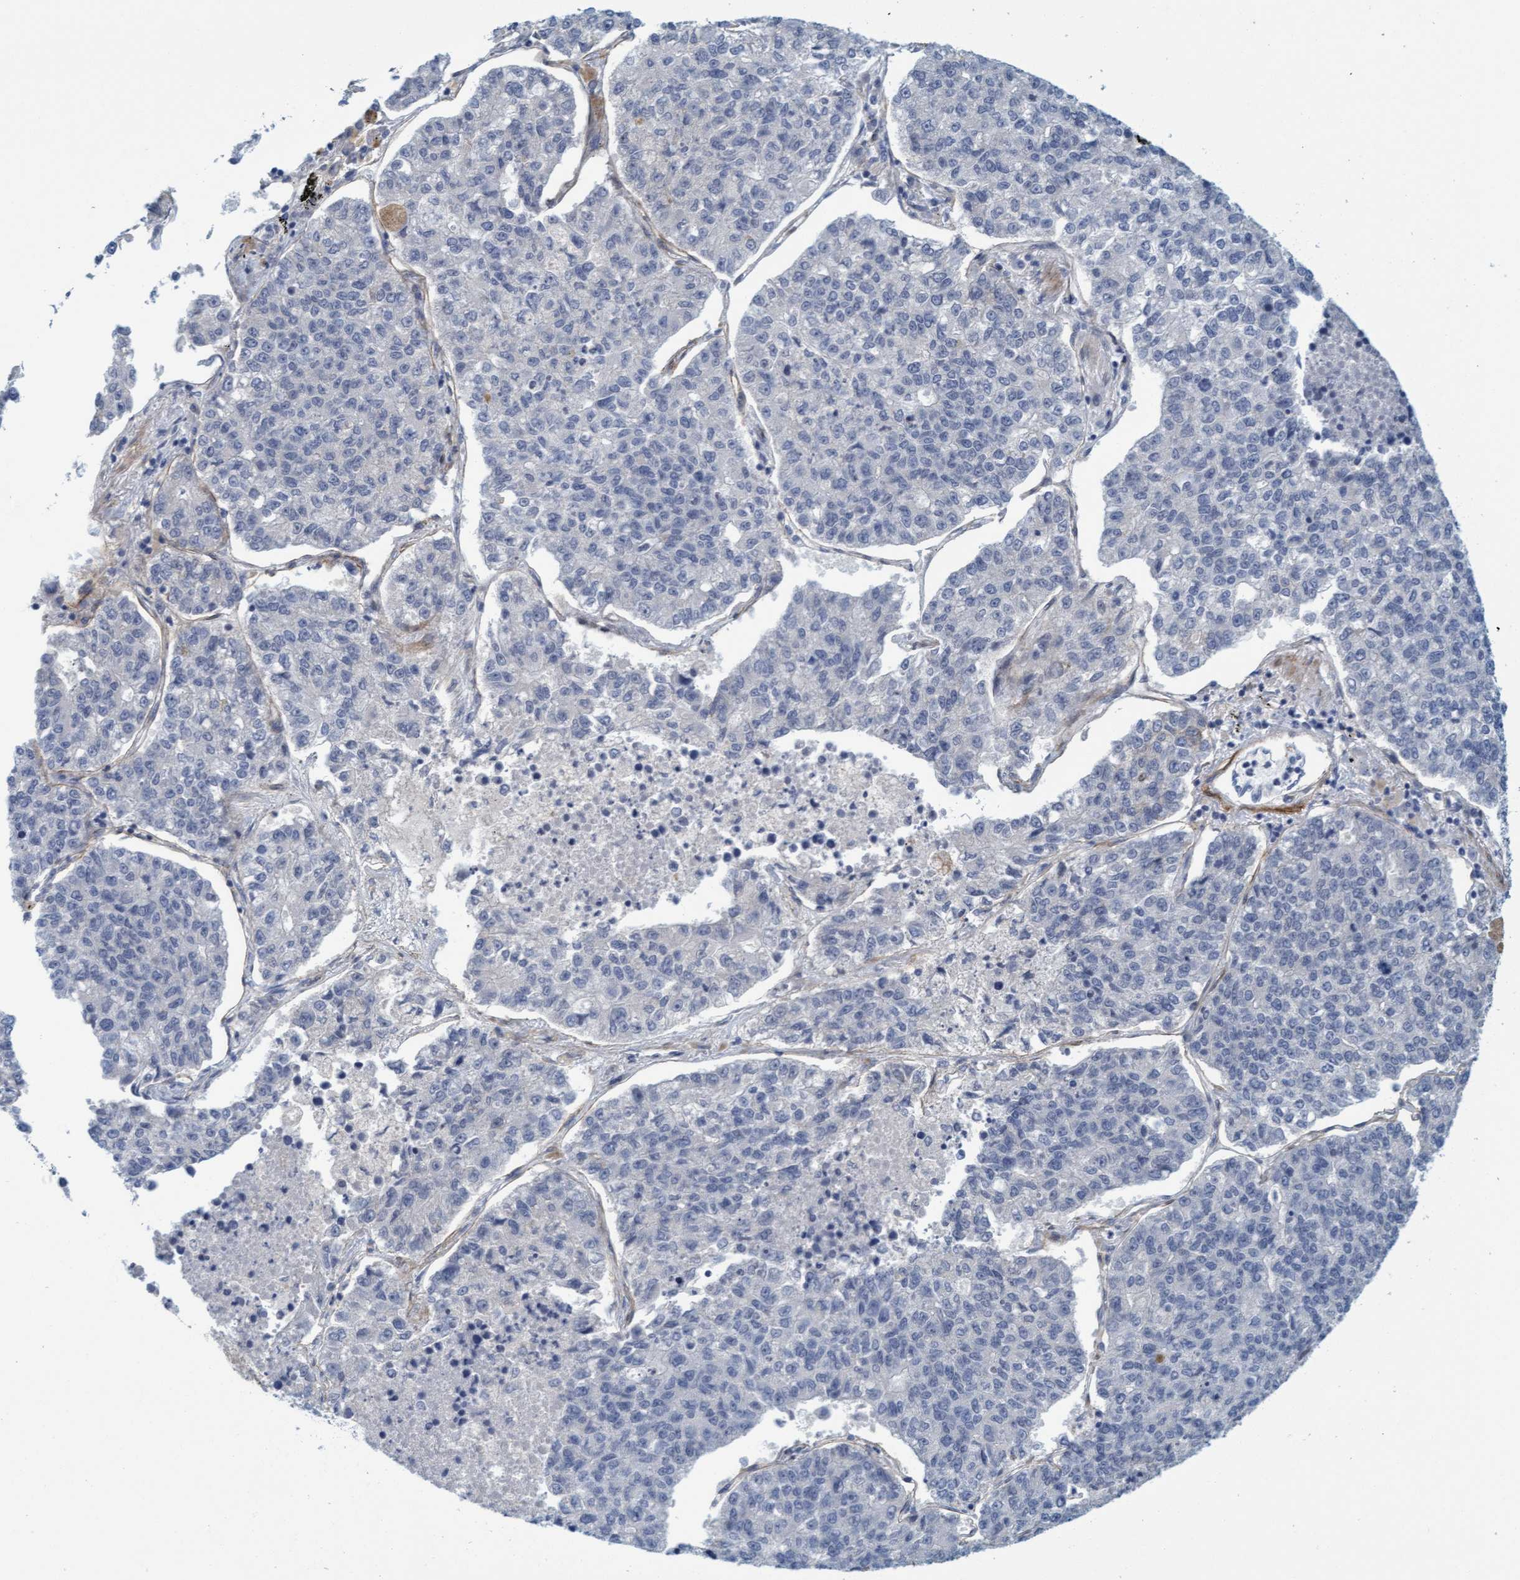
{"staining": {"intensity": "negative", "quantity": "none", "location": "none"}, "tissue": "lung cancer", "cell_type": "Tumor cells", "image_type": "cancer", "snomed": [{"axis": "morphology", "description": "Adenocarcinoma, NOS"}, {"axis": "topography", "description": "Lung"}], "caption": "High power microscopy histopathology image of an IHC micrograph of adenocarcinoma (lung), revealing no significant positivity in tumor cells.", "gene": "TSTD2", "patient": {"sex": "male", "age": 49}}